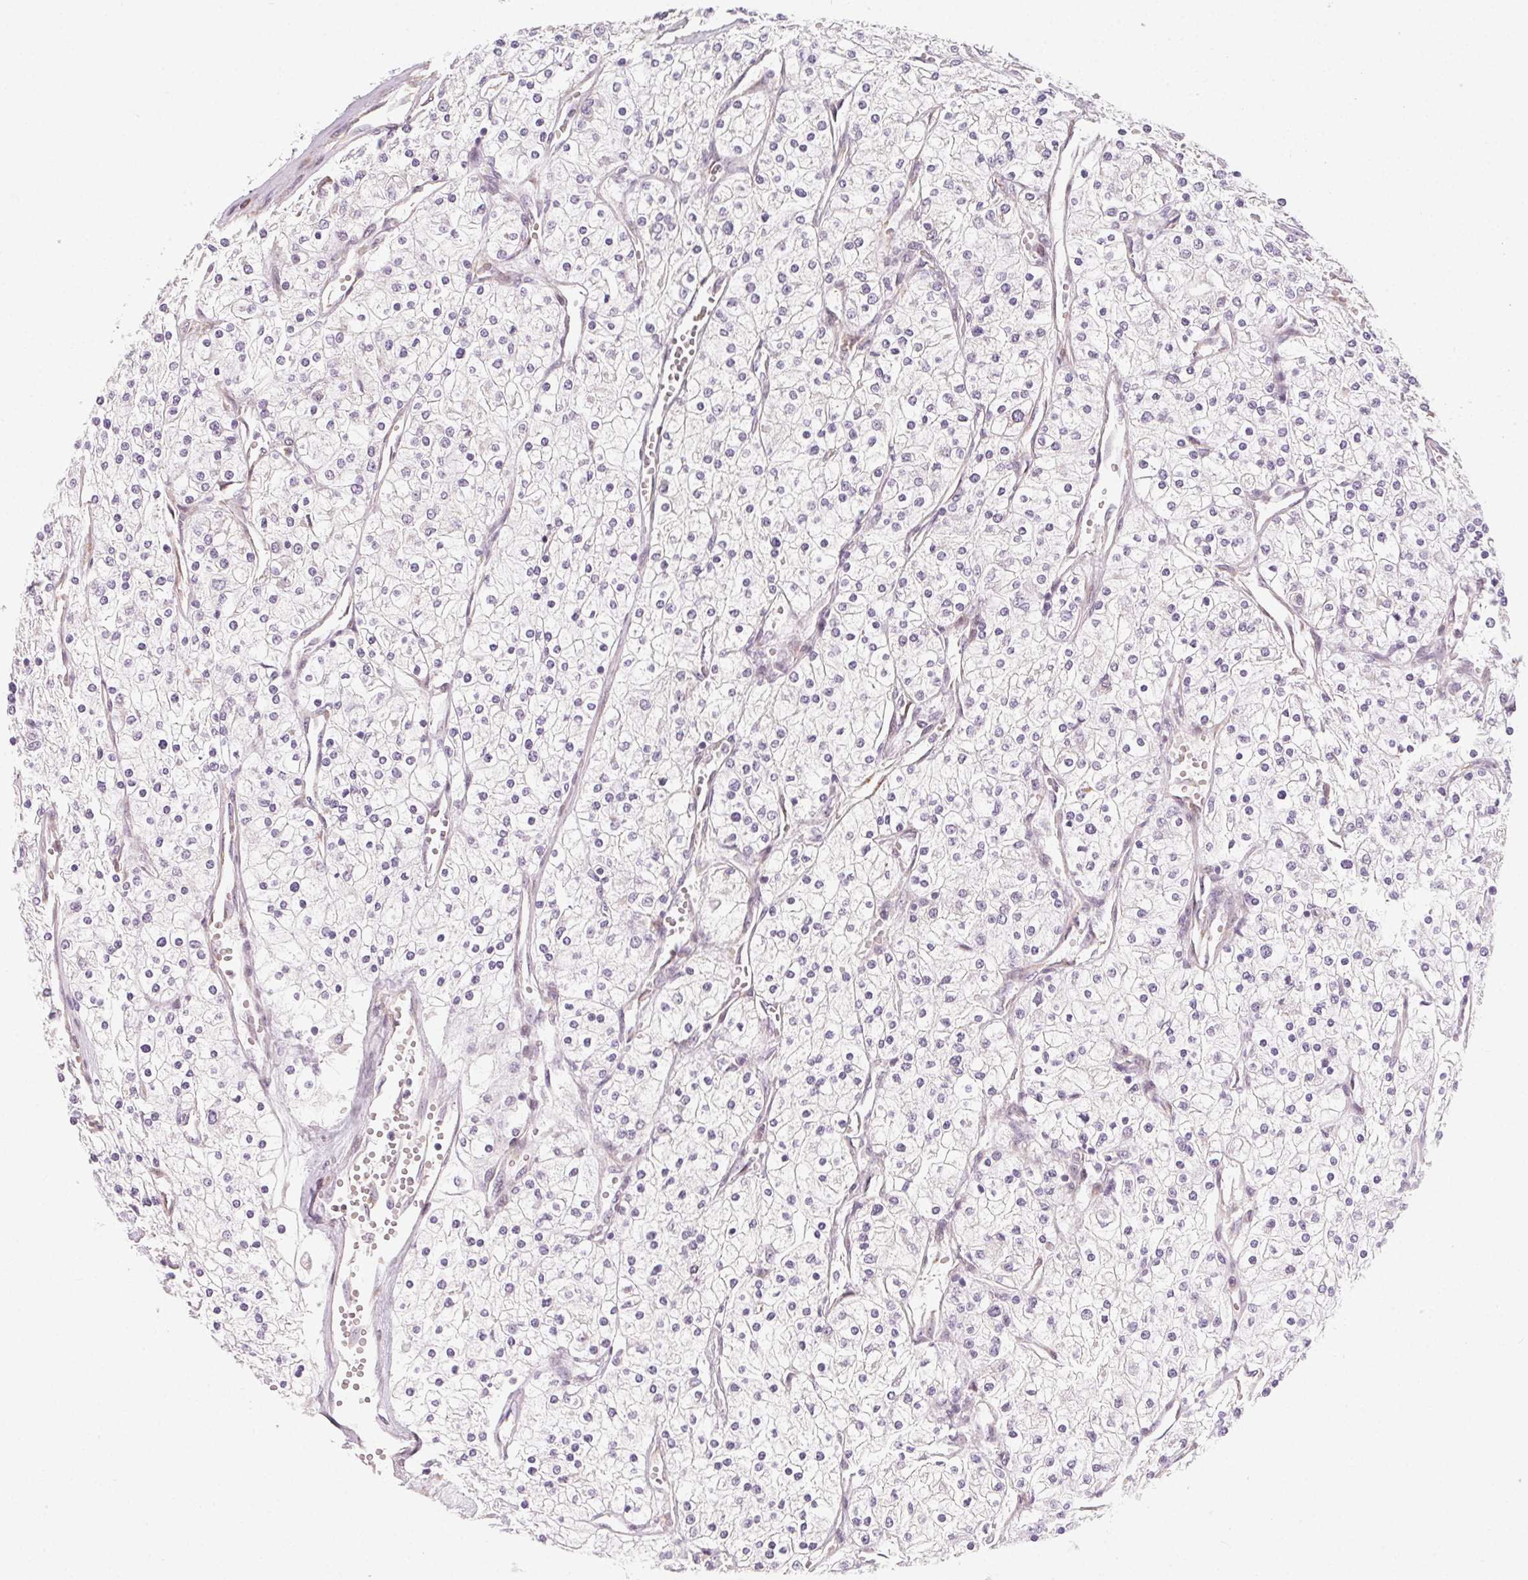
{"staining": {"intensity": "negative", "quantity": "none", "location": "none"}, "tissue": "renal cancer", "cell_type": "Tumor cells", "image_type": "cancer", "snomed": [{"axis": "morphology", "description": "Adenocarcinoma, NOS"}, {"axis": "topography", "description": "Kidney"}], "caption": "Renal cancer was stained to show a protein in brown. There is no significant positivity in tumor cells.", "gene": "CCDC96", "patient": {"sex": "male", "age": 80}}